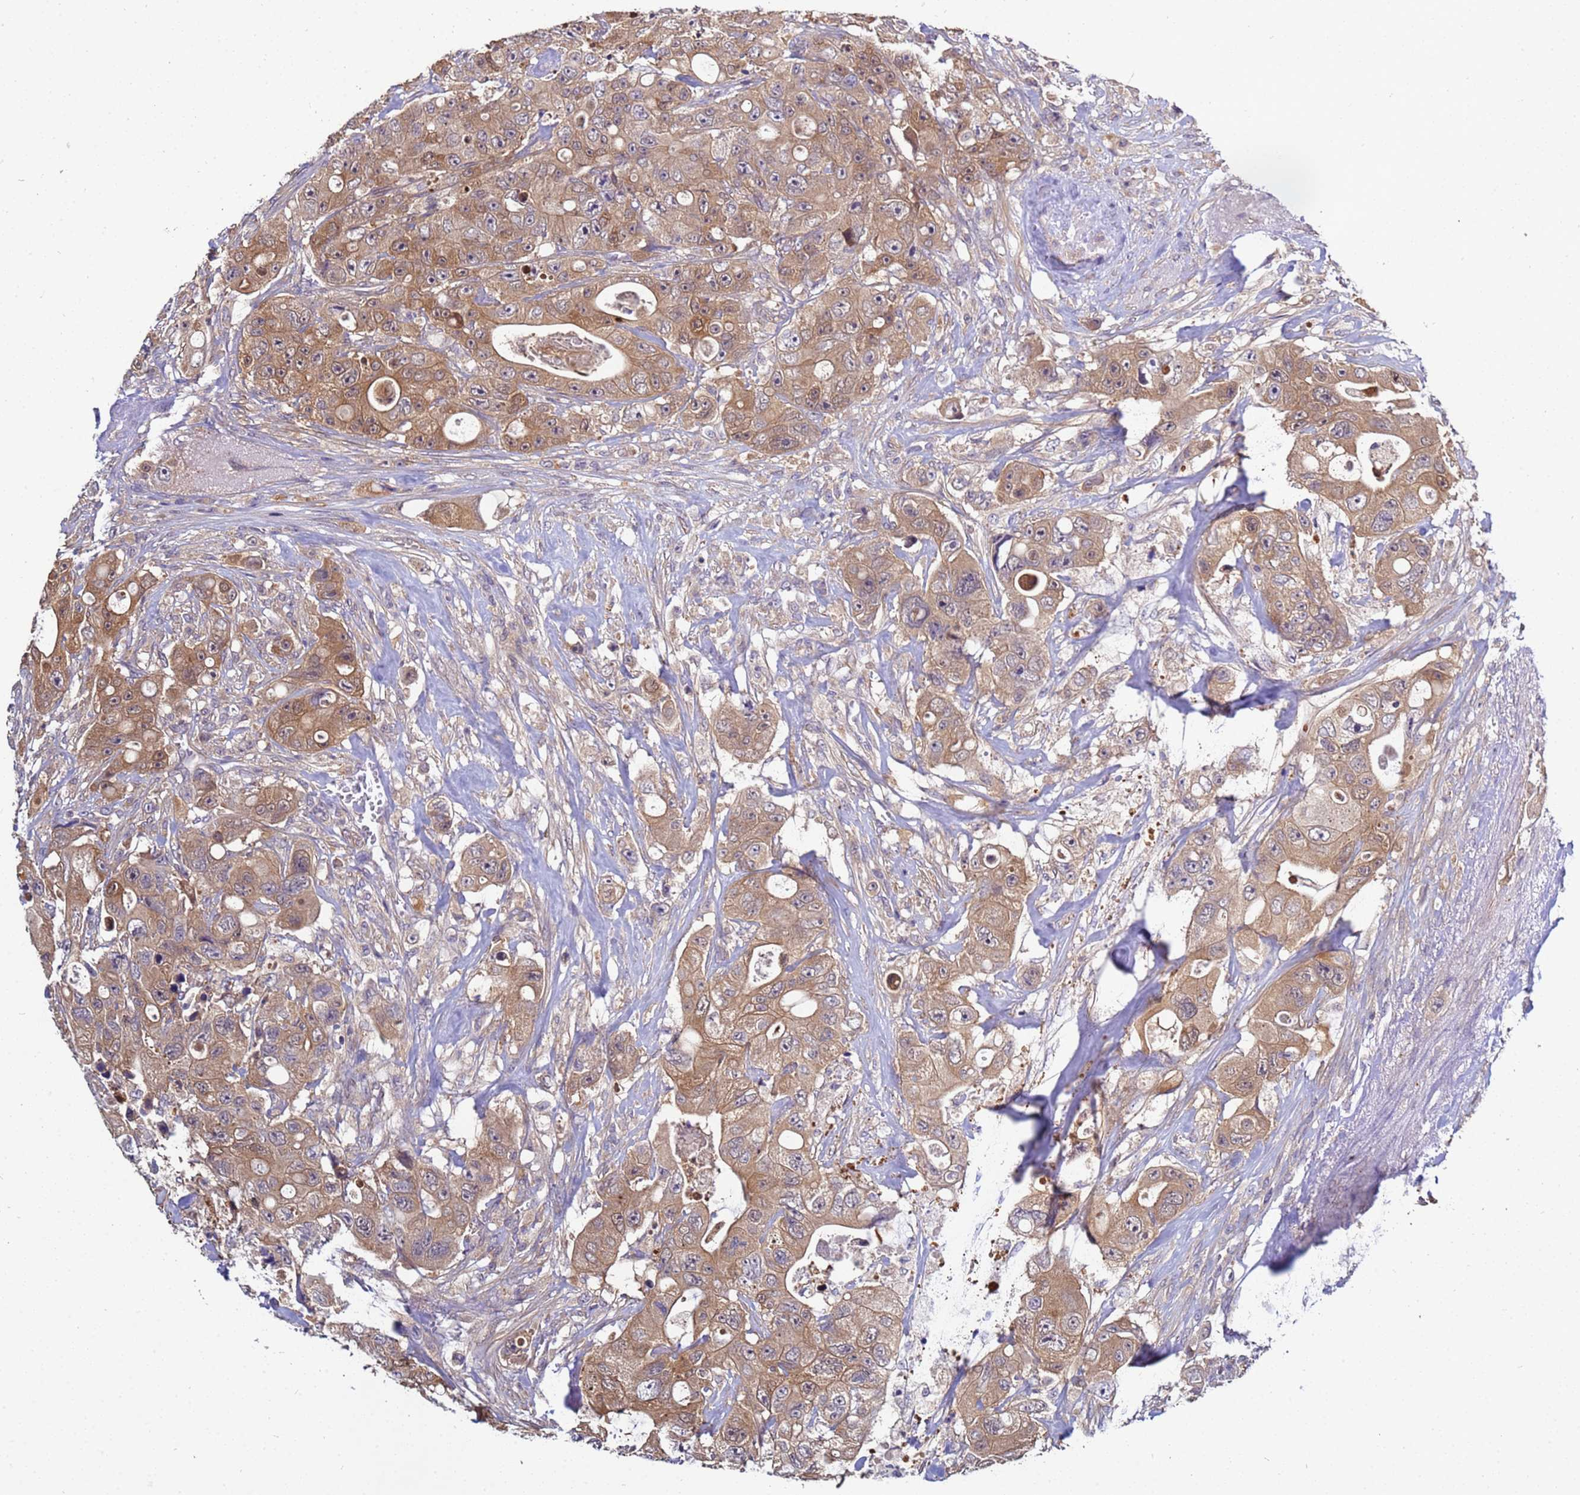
{"staining": {"intensity": "moderate", "quantity": ">75%", "location": "cytoplasmic/membranous"}, "tissue": "colorectal cancer", "cell_type": "Tumor cells", "image_type": "cancer", "snomed": [{"axis": "morphology", "description": "Adenocarcinoma, NOS"}, {"axis": "topography", "description": "Colon"}], "caption": "This micrograph shows immunohistochemistry (IHC) staining of human adenocarcinoma (colorectal), with medium moderate cytoplasmic/membranous positivity in approximately >75% of tumor cells.", "gene": "NAXE", "patient": {"sex": "female", "age": 46}}